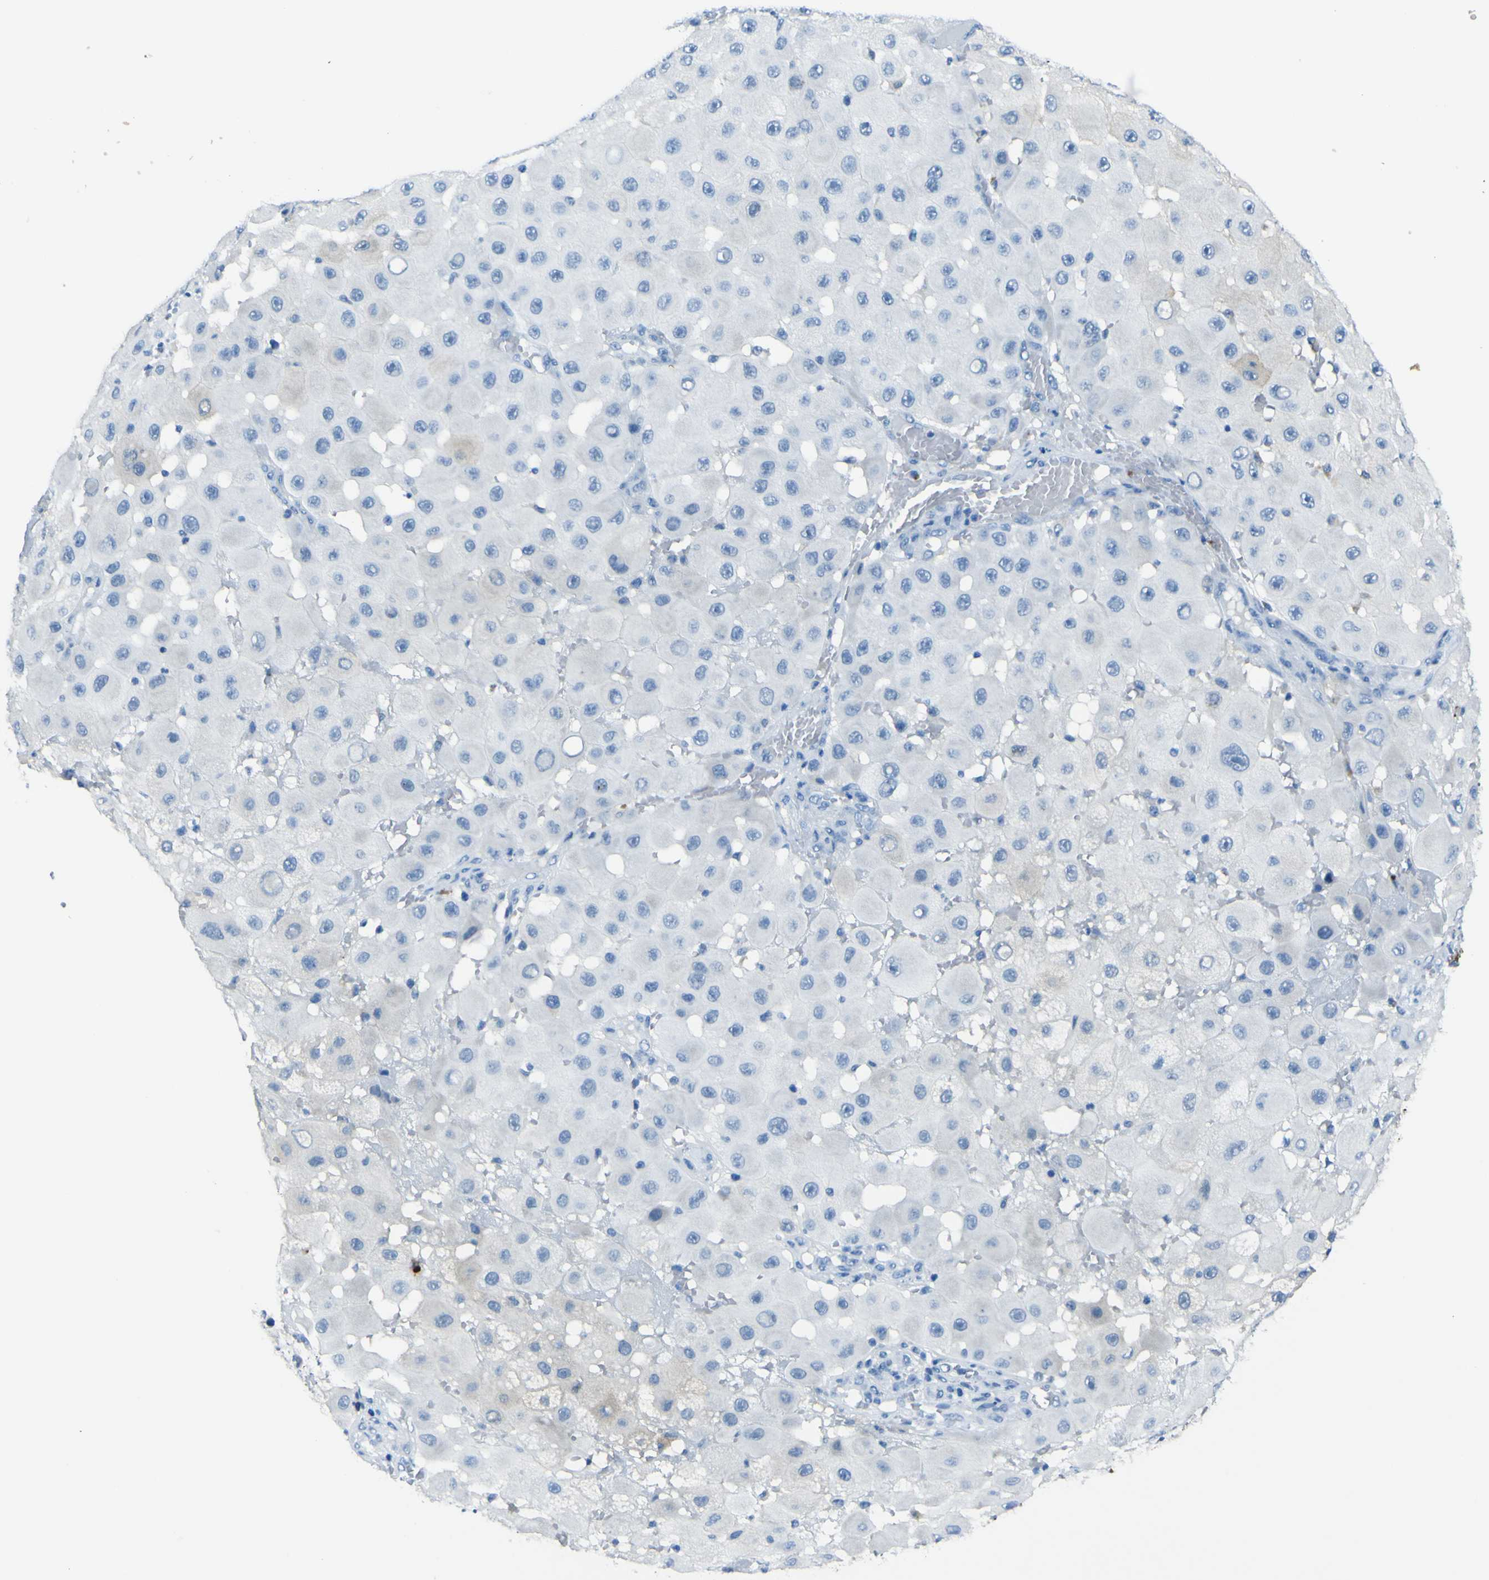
{"staining": {"intensity": "negative", "quantity": "none", "location": "none"}, "tissue": "melanoma", "cell_type": "Tumor cells", "image_type": "cancer", "snomed": [{"axis": "morphology", "description": "Malignant melanoma, NOS"}, {"axis": "topography", "description": "Skin"}], "caption": "Tumor cells show no significant protein positivity in melanoma.", "gene": "PHKG1", "patient": {"sex": "female", "age": 81}}